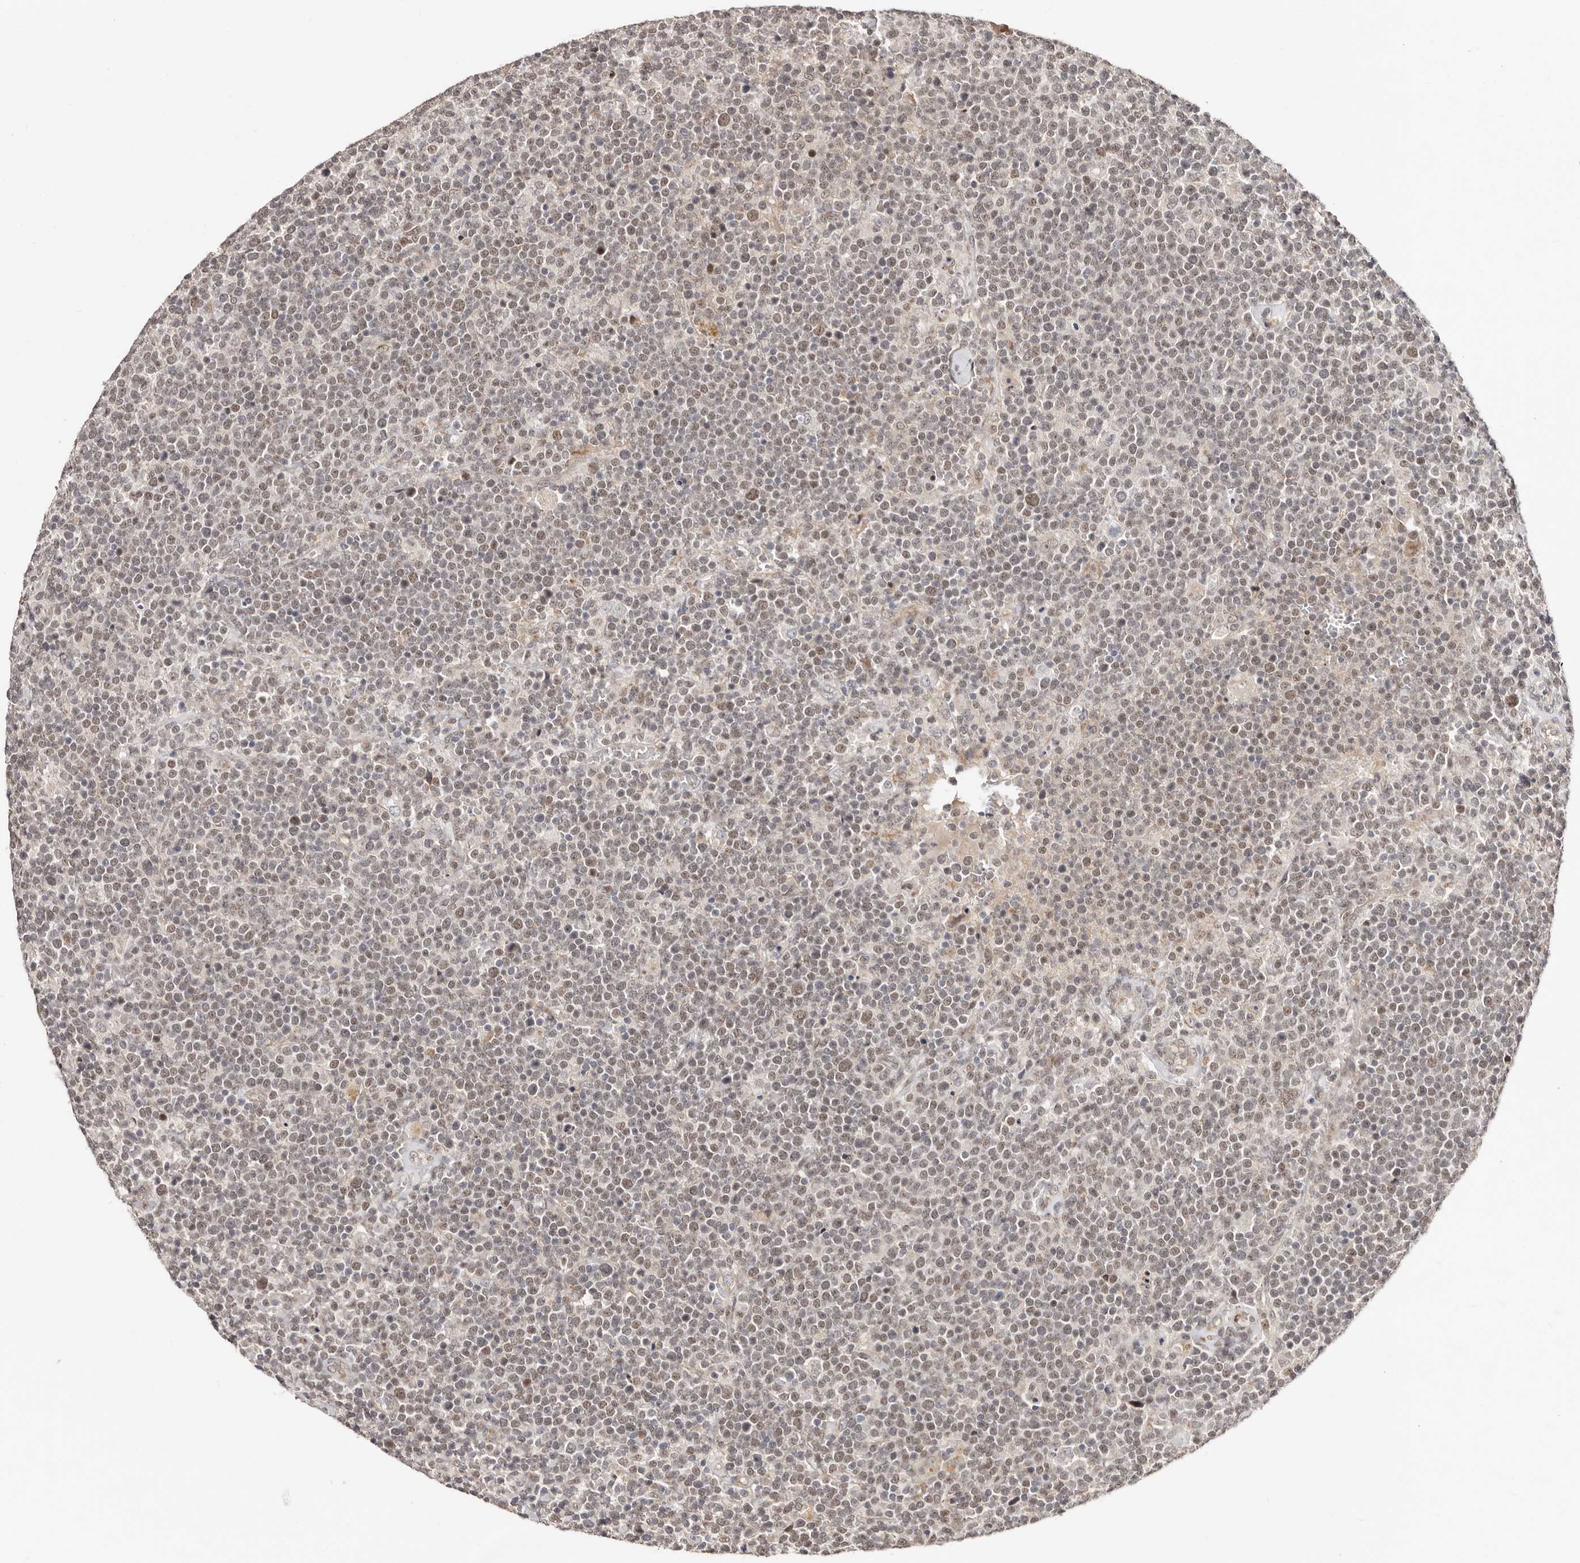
{"staining": {"intensity": "moderate", "quantity": "<25%", "location": "nuclear"}, "tissue": "lymphoma", "cell_type": "Tumor cells", "image_type": "cancer", "snomed": [{"axis": "morphology", "description": "Malignant lymphoma, non-Hodgkin's type, High grade"}, {"axis": "topography", "description": "Lymph node"}], "caption": "A high-resolution histopathology image shows immunohistochemistry (IHC) staining of lymphoma, which demonstrates moderate nuclear expression in approximately <25% of tumor cells.", "gene": "SRCAP", "patient": {"sex": "male", "age": 61}}